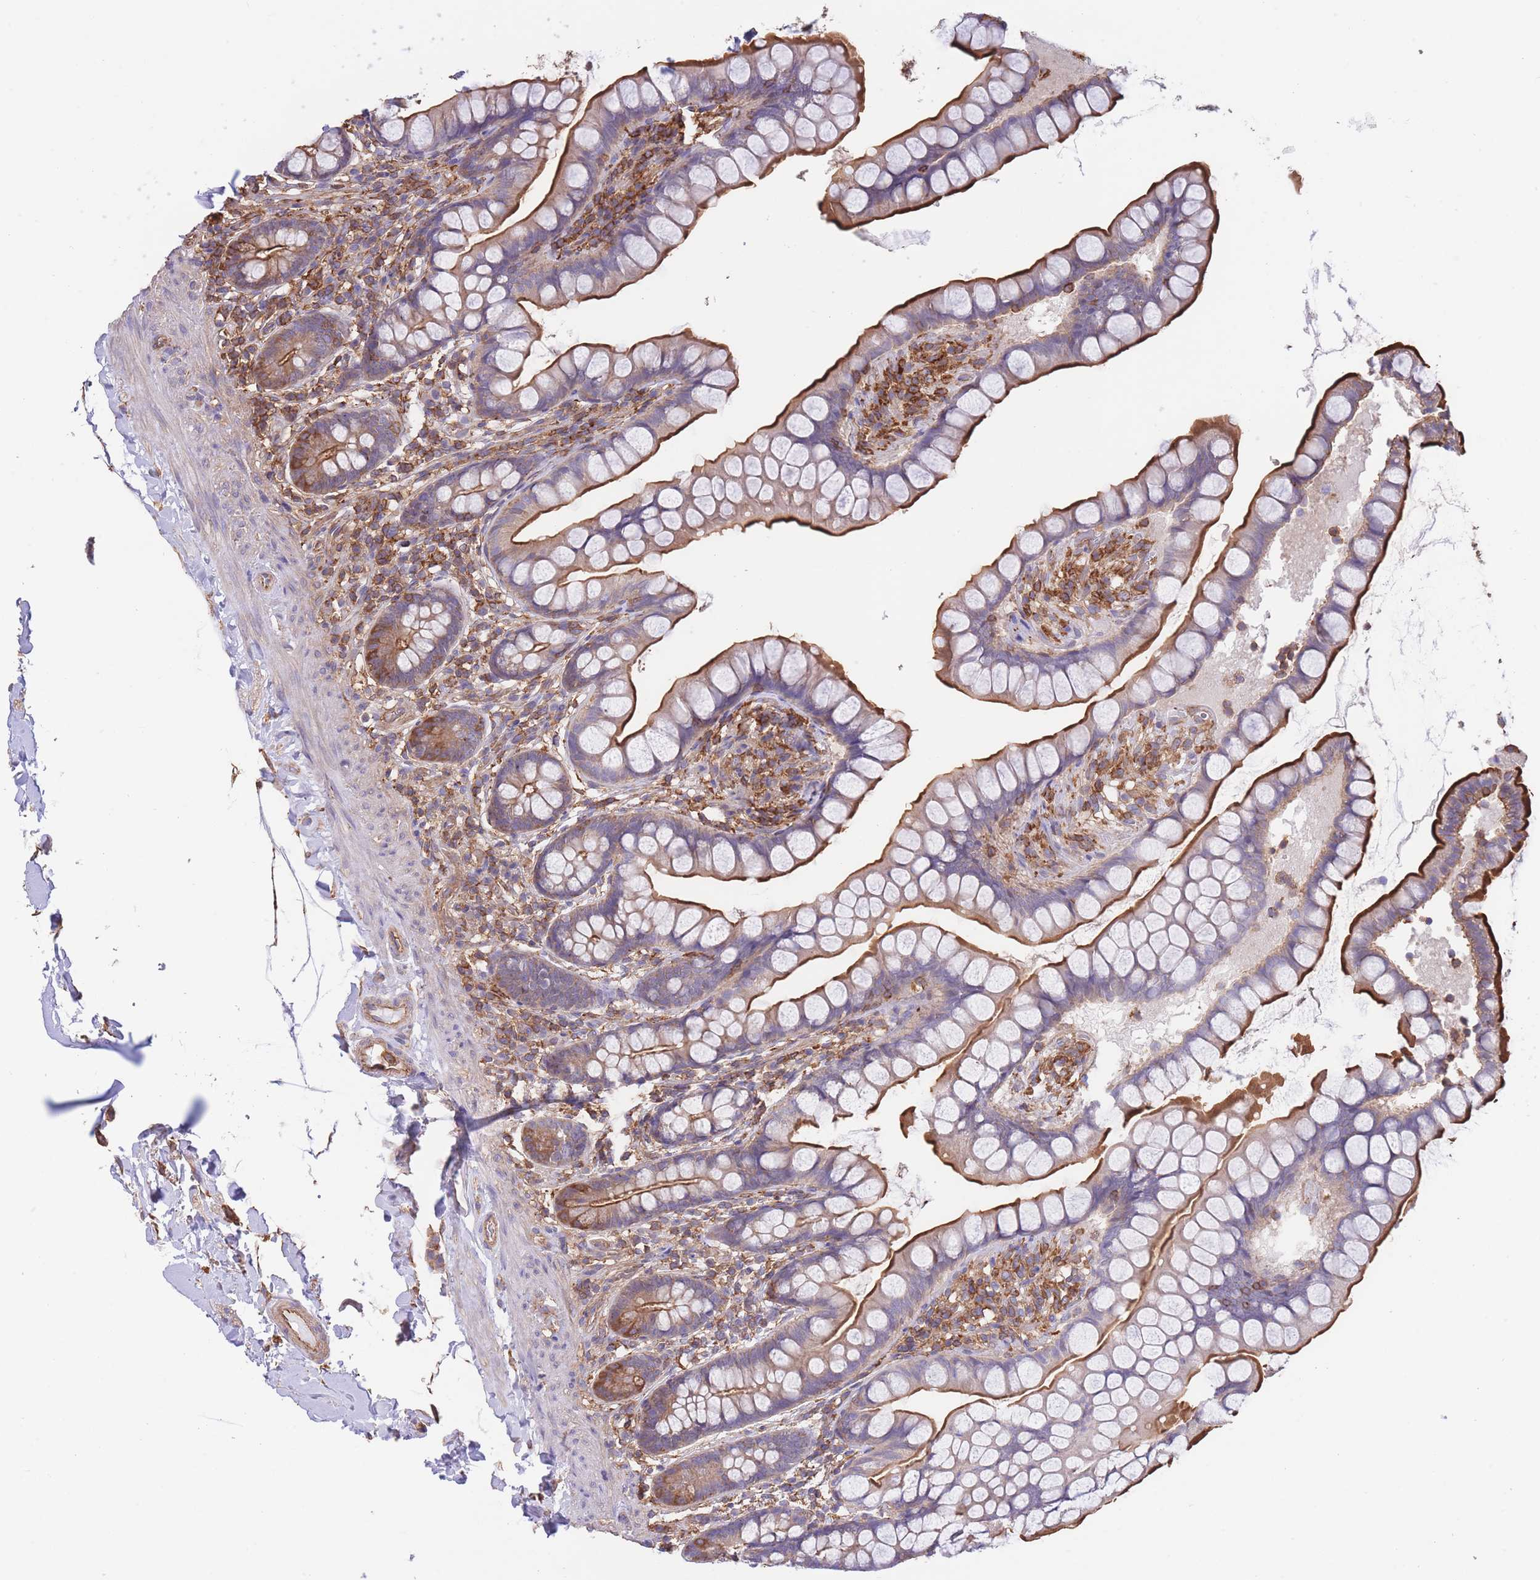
{"staining": {"intensity": "moderate", "quantity": ">75%", "location": "cytoplasmic/membranous"}, "tissue": "small intestine", "cell_type": "Glandular cells", "image_type": "normal", "snomed": [{"axis": "morphology", "description": "Normal tissue, NOS"}, {"axis": "topography", "description": "Small intestine"}], "caption": "IHC micrograph of unremarkable small intestine: human small intestine stained using immunohistochemistry demonstrates medium levels of moderate protein expression localized specifically in the cytoplasmic/membranous of glandular cells, appearing as a cytoplasmic/membranous brown color.", "gene": "LRRN4CL", "patient": {"sex": "male", "age": 70}}